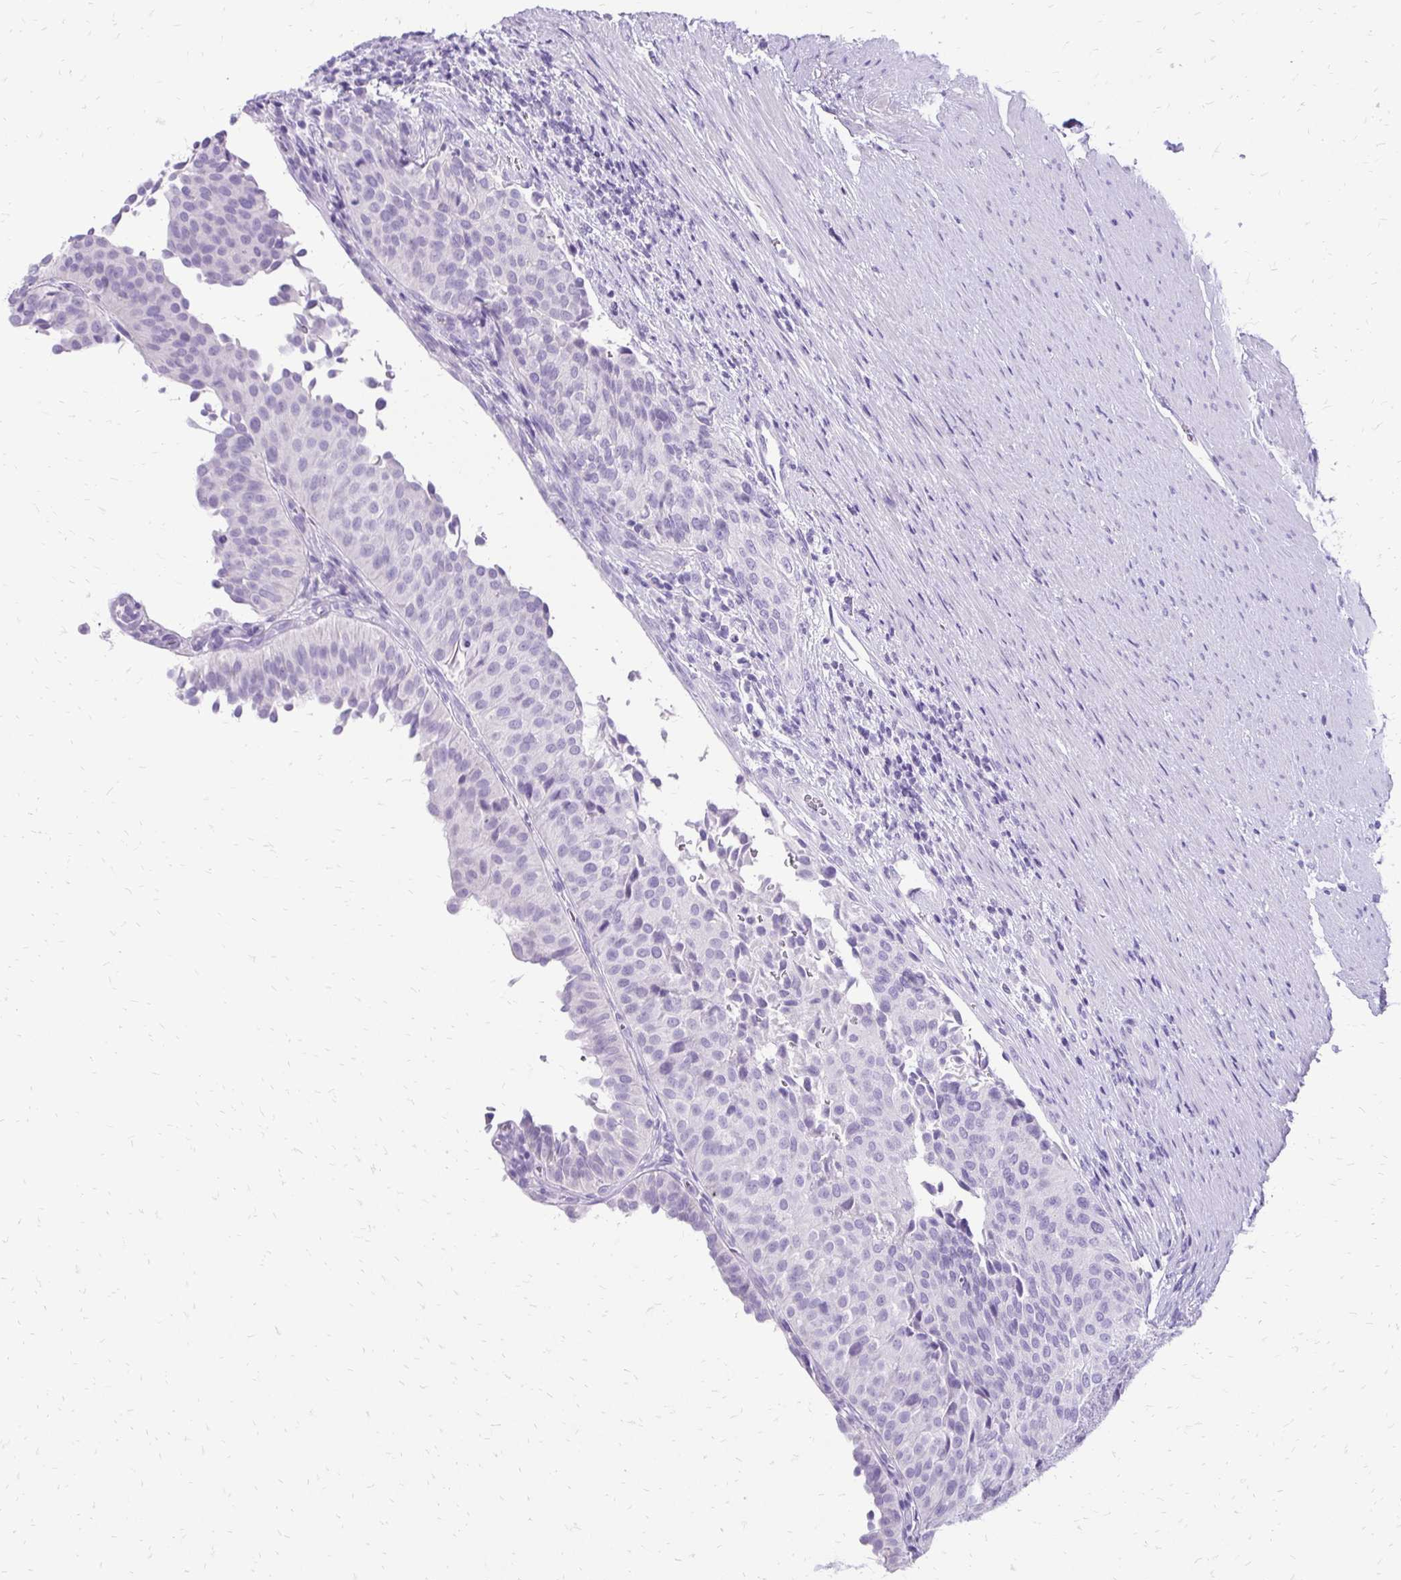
{"staining": {"intensity": "negative", "quantity": "none", "location": "none"}, "tissue": "urinary bladder", "cell_type": "Urothelial cells", "image_type": "normal", "snomed": [{"axis": "morphology", "description": "Normal tissue, NOS"}, {"axis": "topography", "description": "Urinary bladder"}, {"axis": "topography", "description": "Prostate"}], "caption": "Immunohistochemical staining of benign human urinary bladder displays no significant staining in urothelial cells. The staining was performed using DAB to visualize the protein expression in brown, while the nuclei were stained in blue with hematoxylin (Magnification: 20x).", "gene": "SLC32A1", "patient": {"sex": "male", "age": 77}}